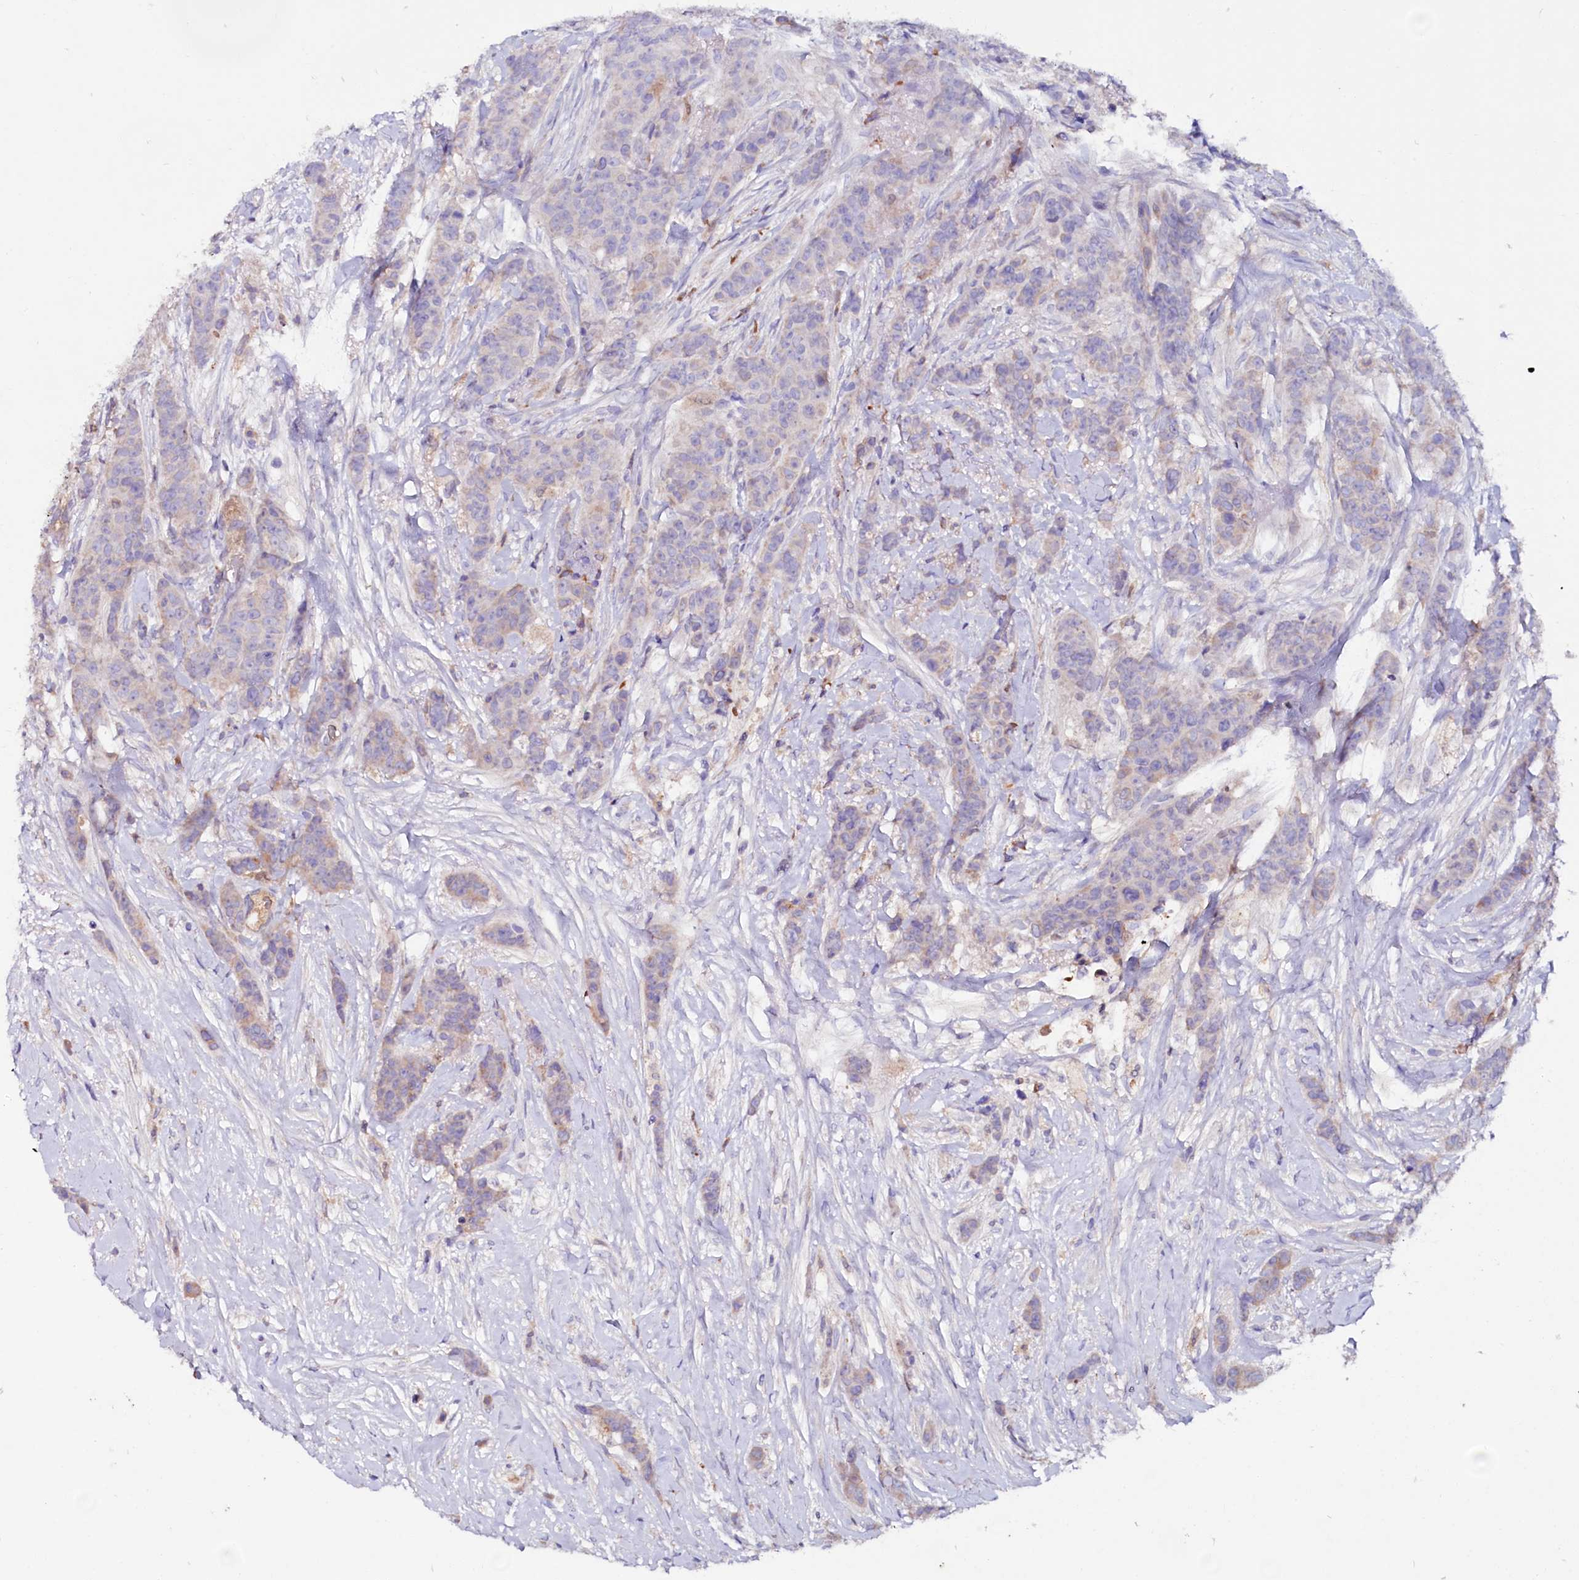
{"staining": {"intensity": "weak", "quantity": "<25%", "location": "cytoplasmic/membranous"}, "tissue": "breast cancer", "cell_type": "Tumor cells", "image_type": "cancer", "snomed": [{"axis": "morphology", "description": "Duct carcinoma"}, {"axis": "topography", "description": "Breast"}], "caption": "This is a micrograph of immunohistochemistry (IHC) staining of breast intraductal carcinoma, which shows no positivity in tumor cells.", "gene": "IL17RD", "patient": {"sex": "female", "age": 40}}